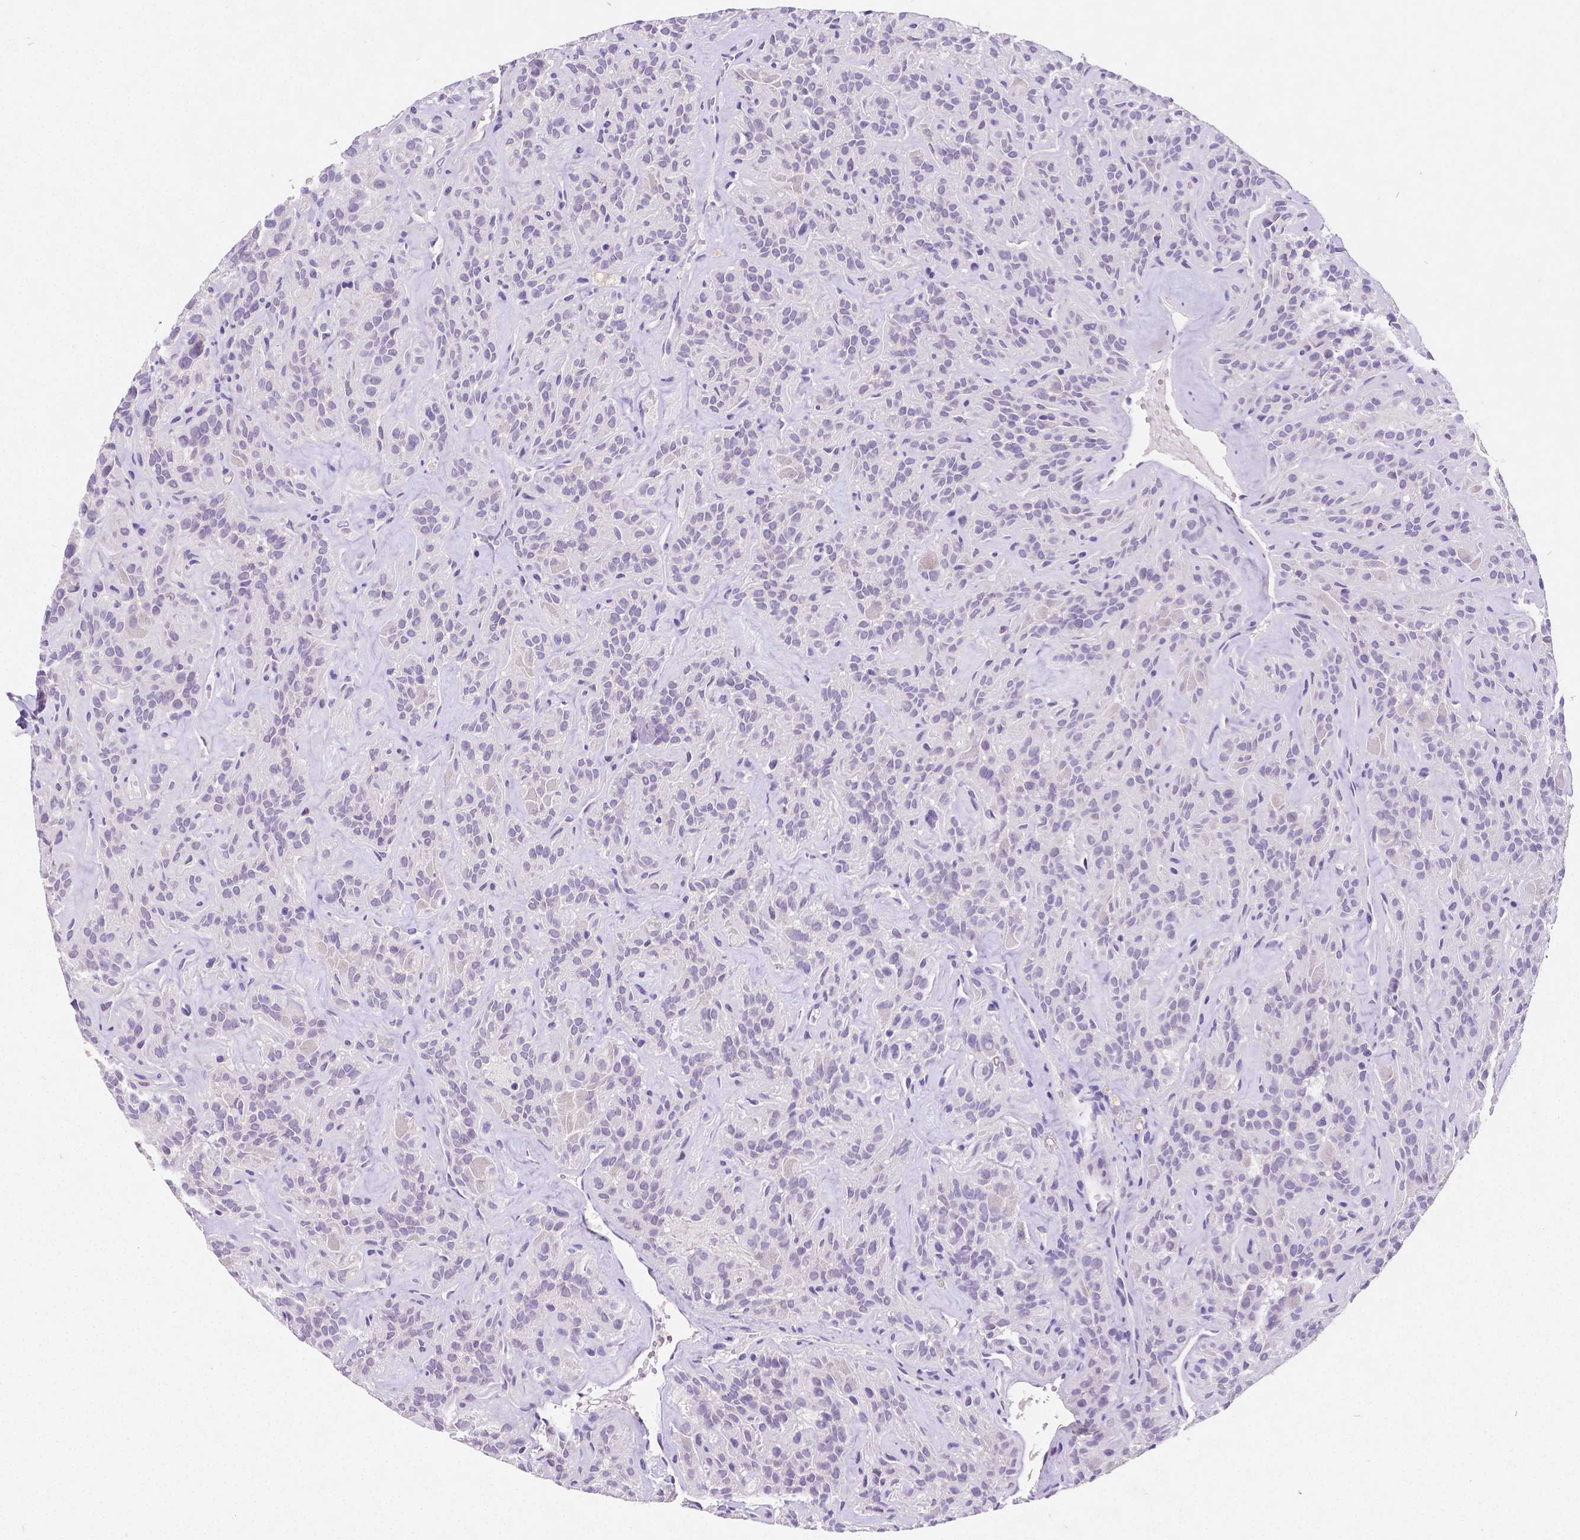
{"staining": {"intensity": "negative", "quantity": "none", "location": "none"}, "tissue": "thyroid cancer", "cell_type": "Tumor cells", "image_type": "cancer", "snomed": [{"axis": "morphology", "description": "Papillary adenocarcinoma, NOS"}, {"axis": "topography", "description": "Thyroid gland"}], "caption": "The IHC histopathology image has no significant staining in tumor cells of thyroid papillary adenocarcinoma tissue.", "gene": "SATB2", "patient": {"sex": "female", "age": 45}}